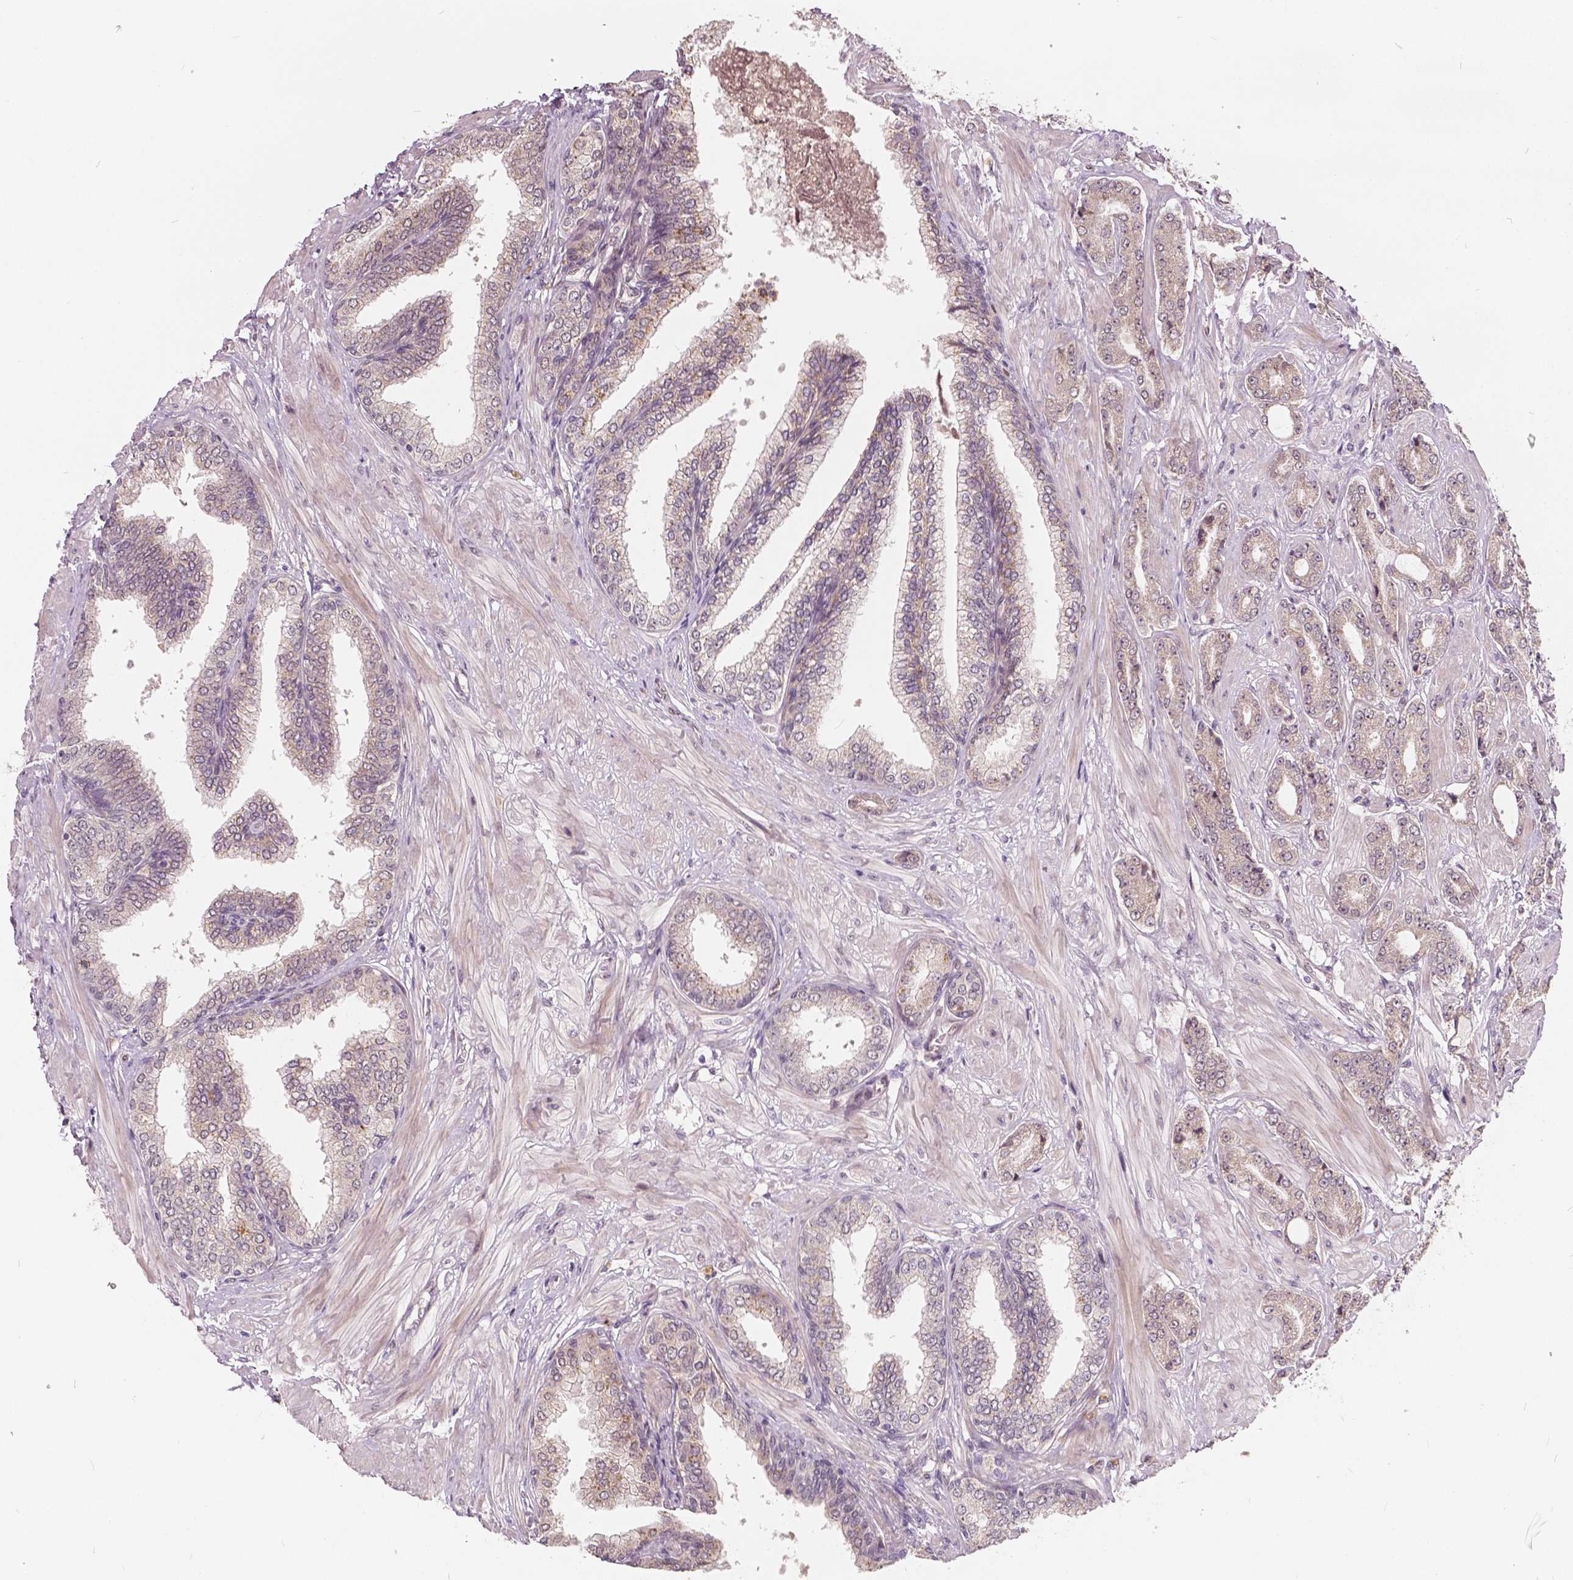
{"staining": {"intensity": "negative", "quantity": "none", "location": "none"}, "tissue": "prostate cancer", "cell_type": "Tumor cells", "image_type": "cancer", "snomed": [{"axis": "morphology", "description": "Adenocarcinoma, Low grade"}, {"axis": "topography", "description": "Prostate"}], "caption": "Micrograph shows no significant protein positivity in tumor cells of prostate cancer.", "gene": "HMBOX1", "patient": {"sex": "male", "age": 55}}